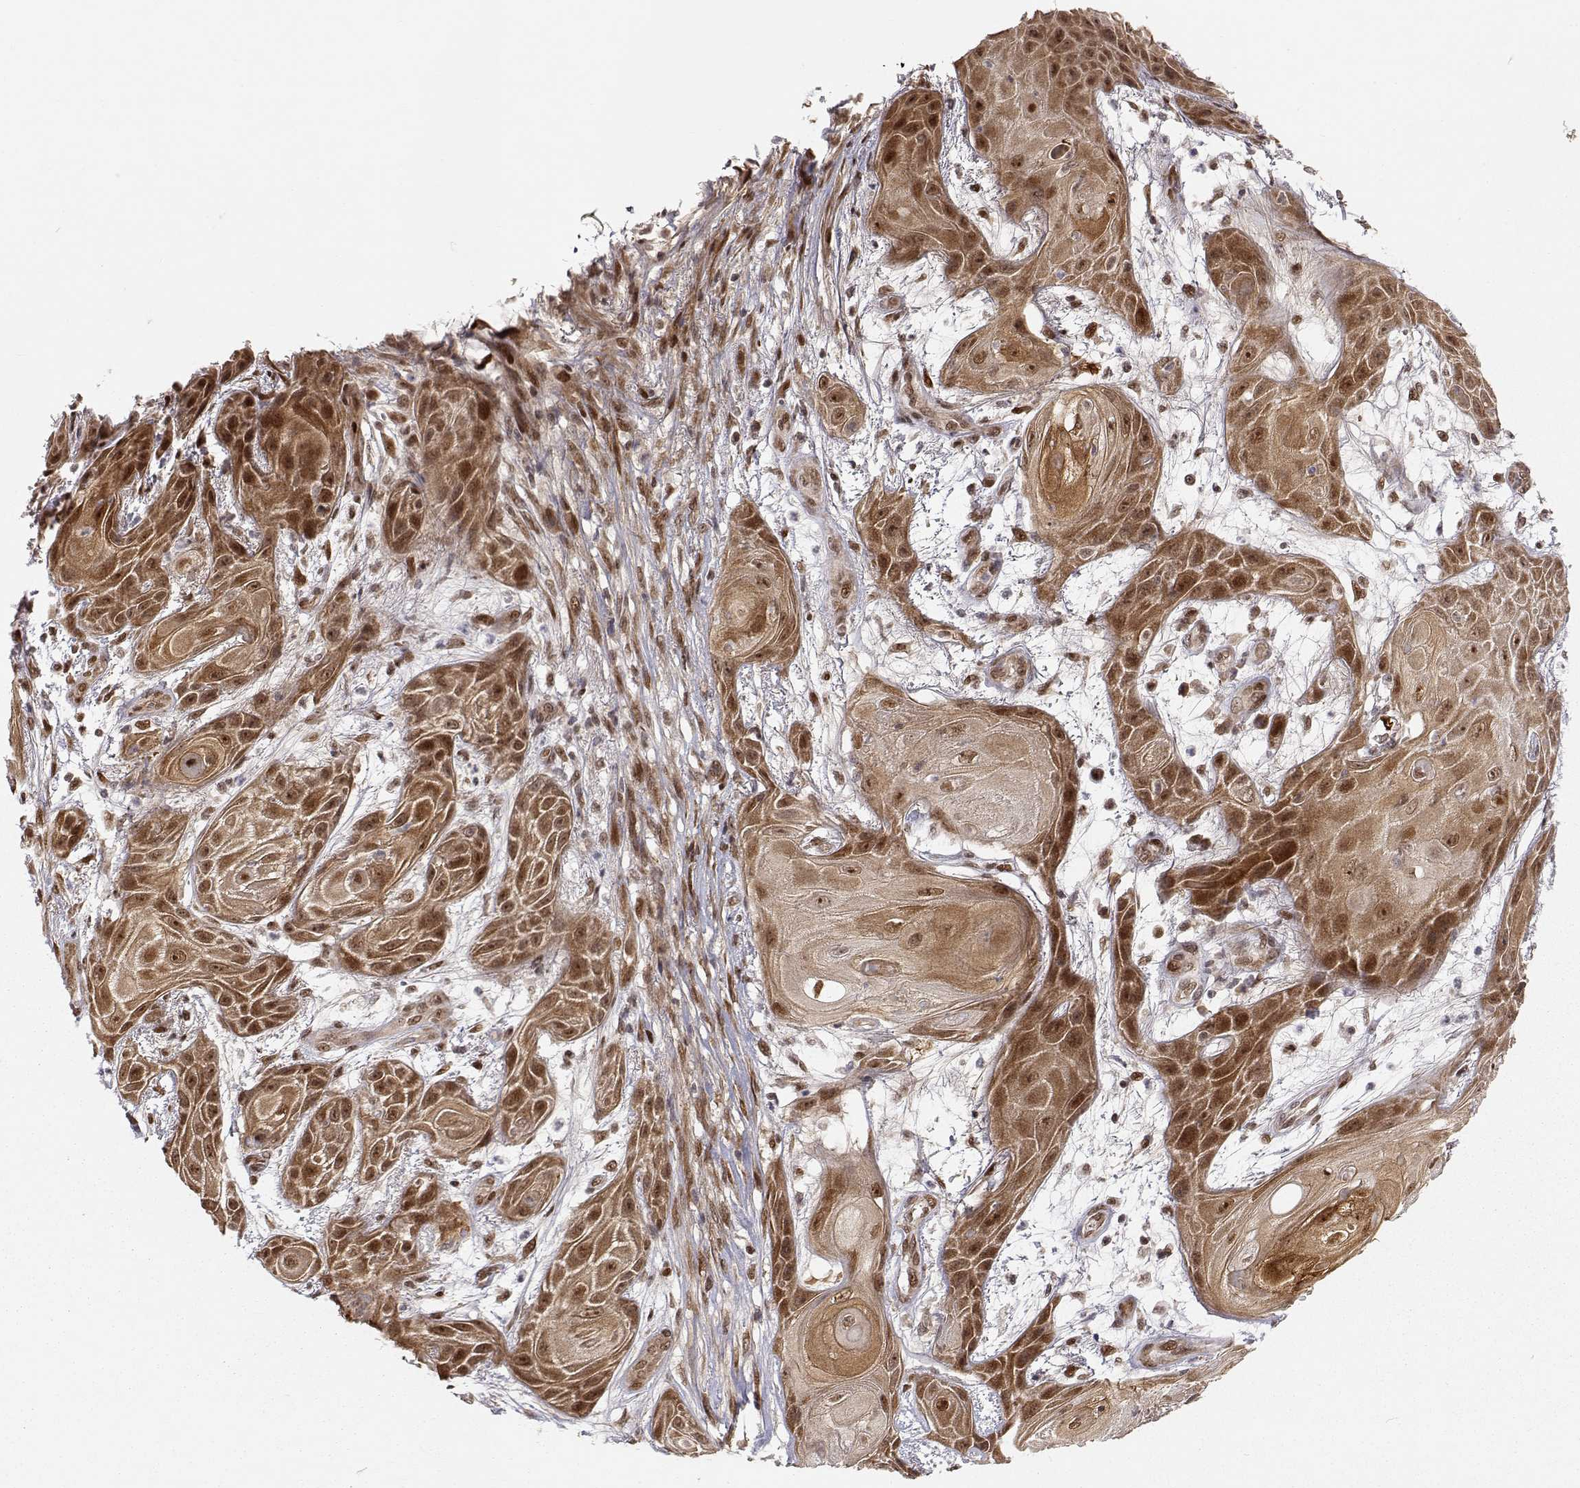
{"staining": {"intensity": "moderate", "quantity": ">75%", "location": "cytoplasmic/membranous,nuclear"}, "tissue": "skin cancer", "cell_type": "Tumor cells", "image_type": "cancer", "snomed": [{"axis": "morphology", "description": "Squamous cell carcinoma, NOS"}, {"axis": "topography", "description": "Skin"}], "caption": "IHC of human skin cancer reveals medium levels of moderate cytoplasmic/membranous and nuclear expression in approximately >75% of tumor cells. (brown staining indicates protein expression, while blue staining denotes nuclei).", "gene": "BRCA1", "patient": {"sex": "male", "age": 62}}